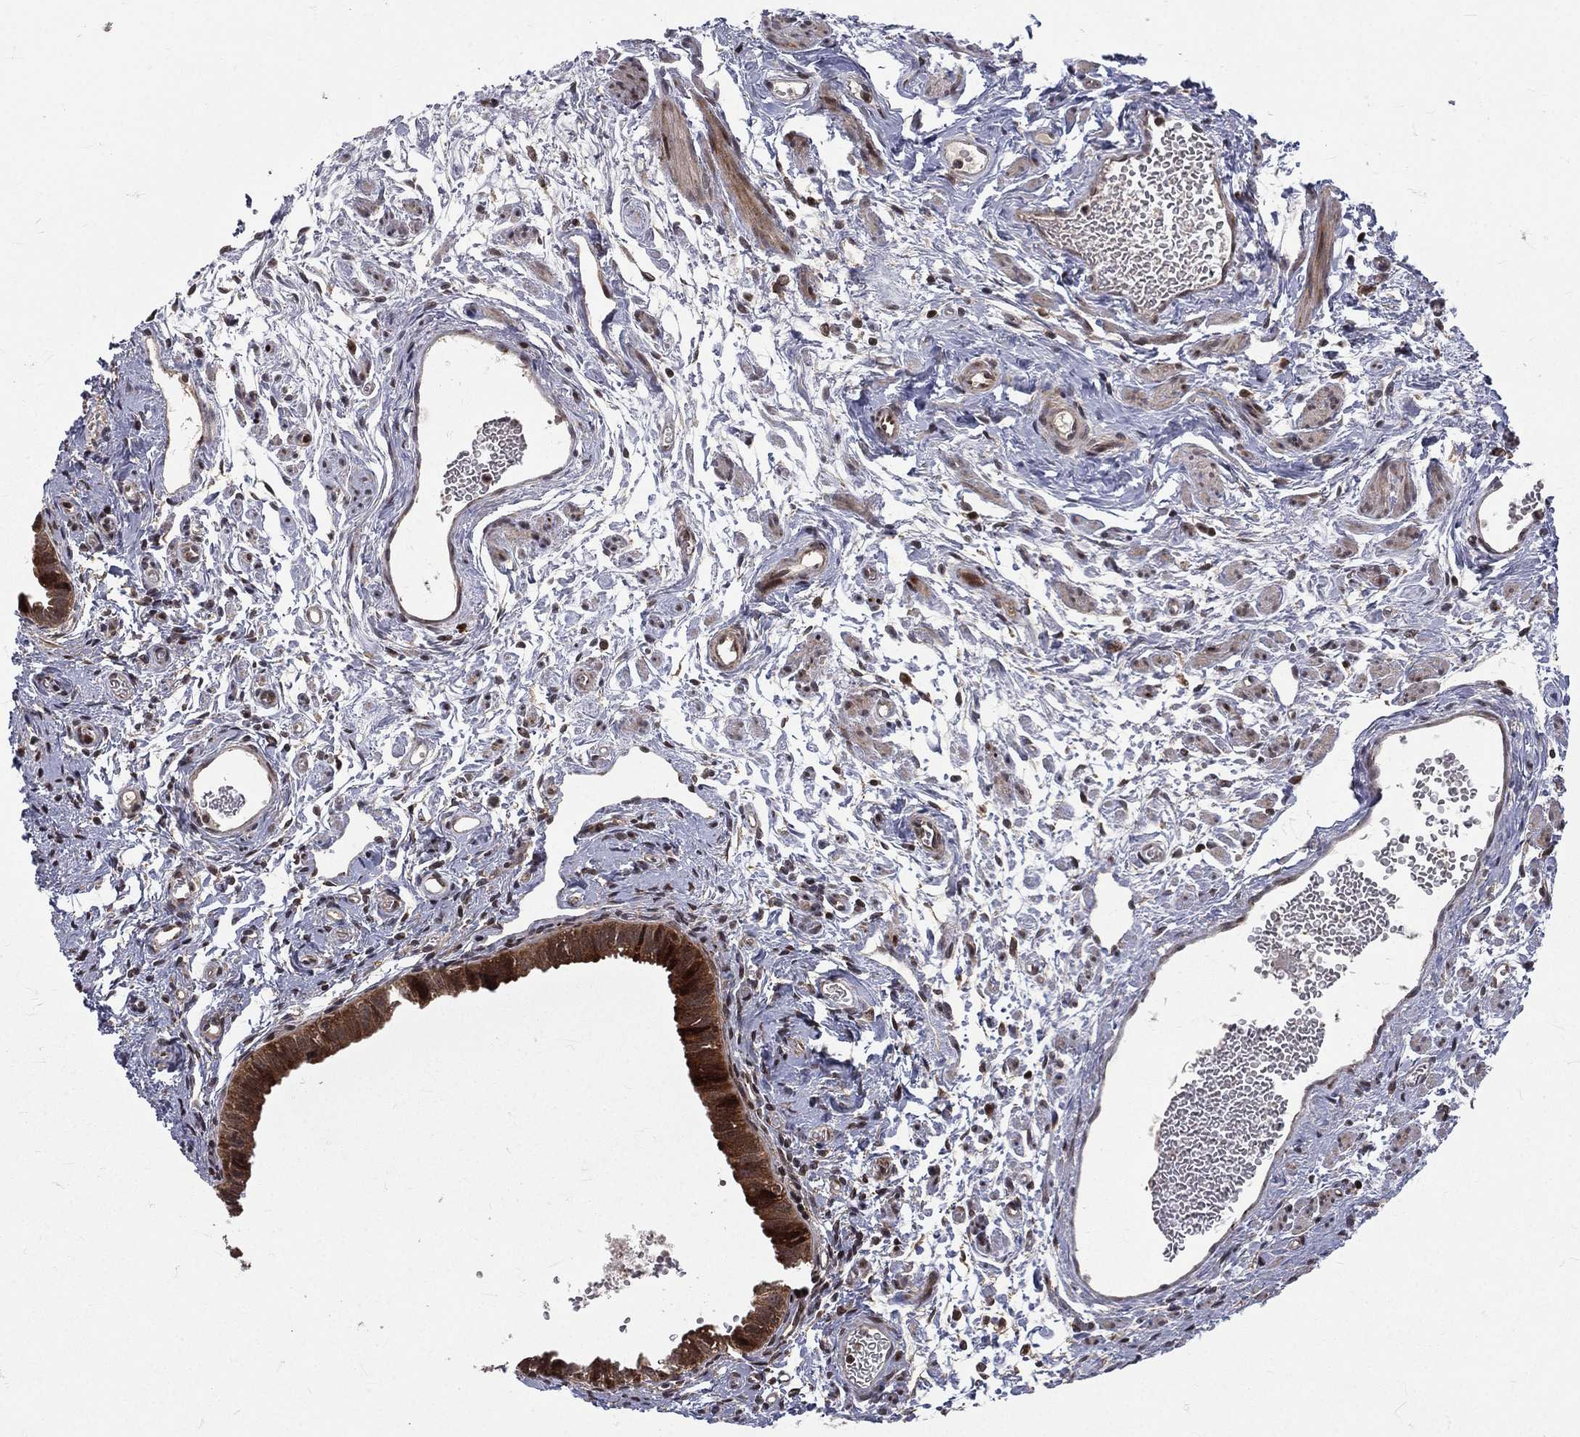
{"staining": {"intensity": "strong", "quantity": ">75%", "location": "cytoplasmic/membranous,nuclear"}, "tissue": "ovarian cancer", "cell_type": "Tumor cells", "image_type": "cancer", "snomed": [{"axis": "morphology", "description": "Carcinoma, endometroid"}, {"axis": "topography", "description": "Ovary"}], "caption": "Ovarian cancer stained with DAB immunohistochemistry (IHC) displays high levels of strong cytoplasmic/membranous and nuclear positivity in approximately >75% of tumor cells. Nuclei are stained in blue.", "gene": "MDM2", "patient": {"sex": "female", "age": 85}}